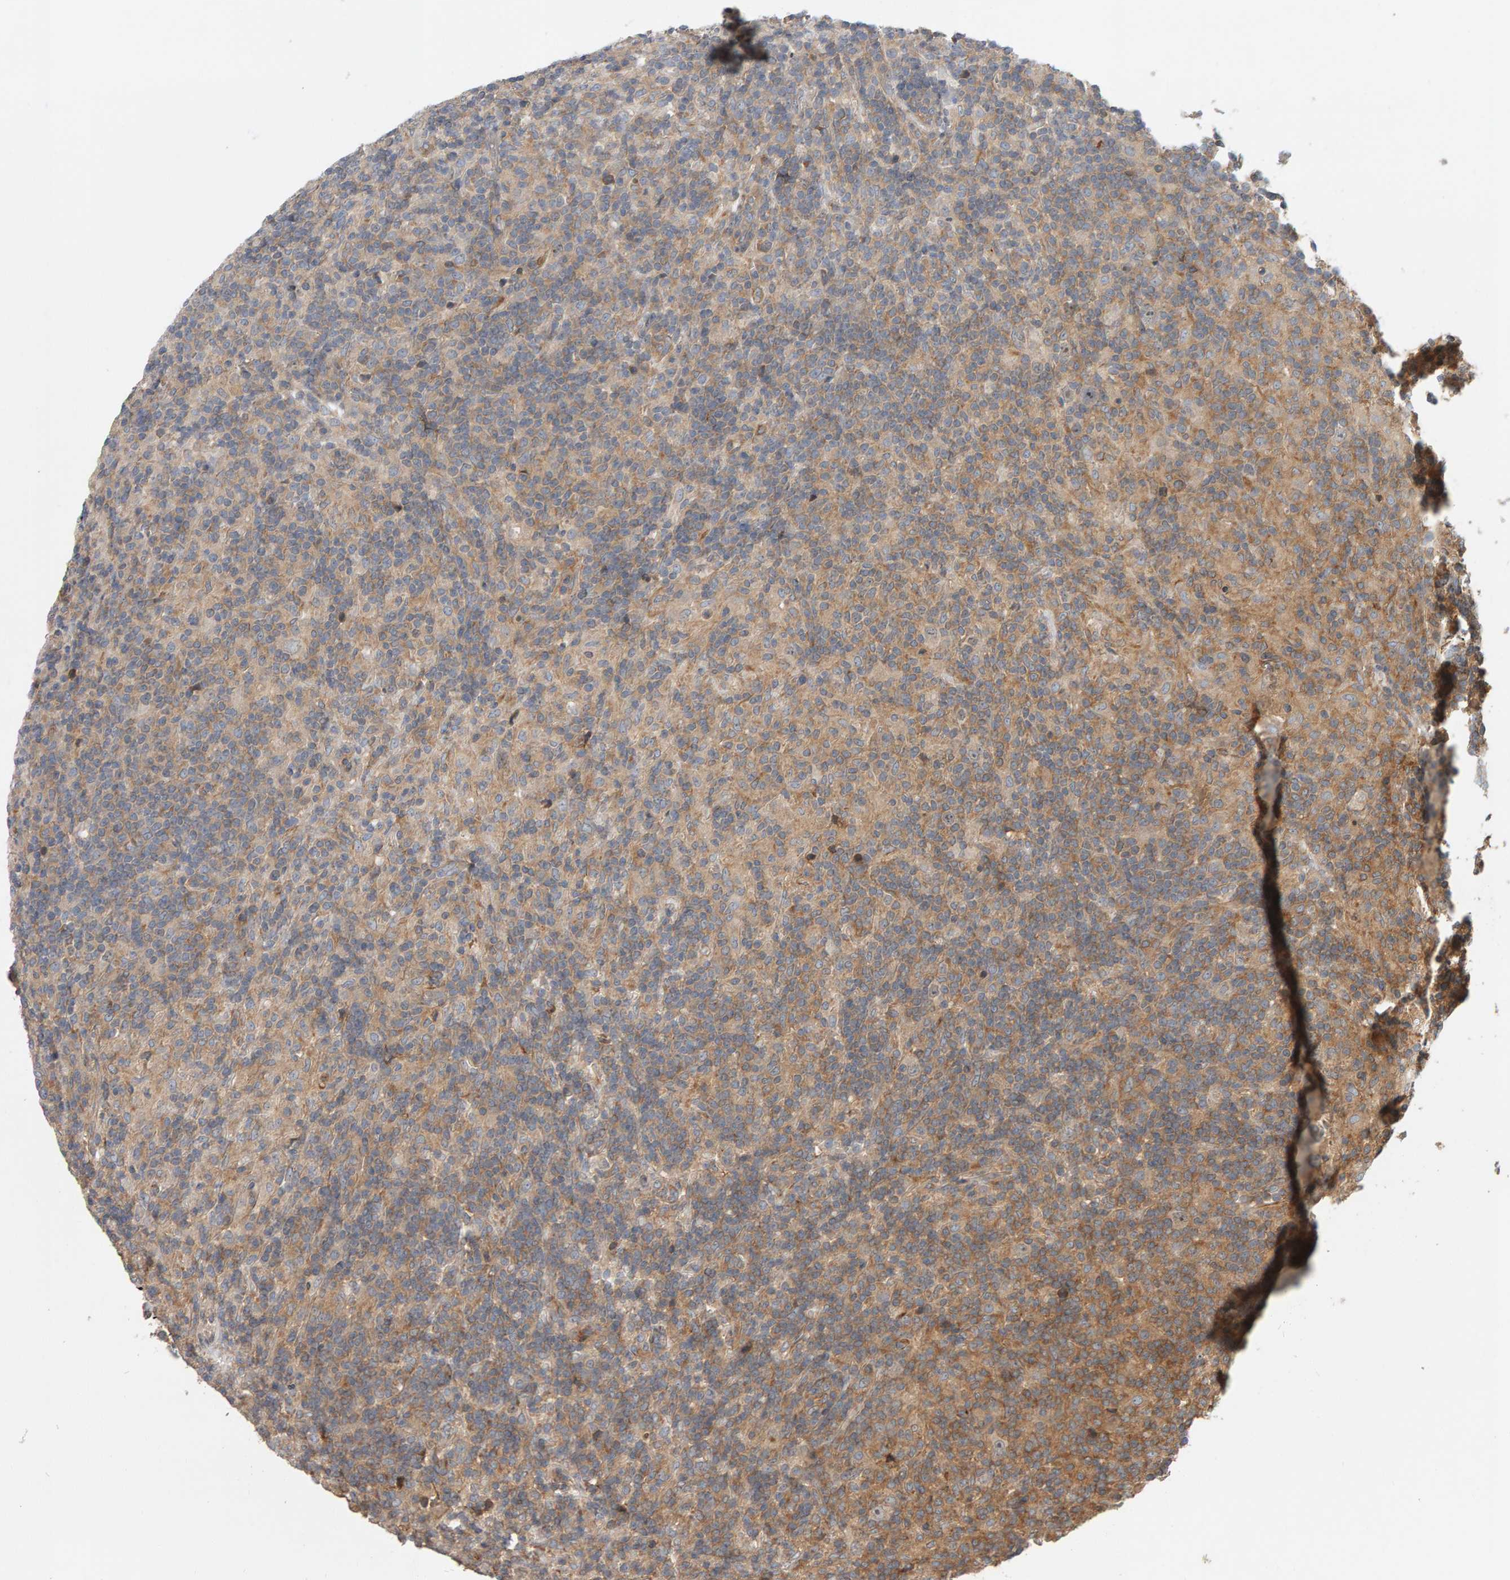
{"staining": {"intensity": "negative", "quantity": "none", "location": "none"}, "tissue": "lymphoma", "cell_type": "Tumor cells", "image_type": "cancer", "snomed": [{"axis": "morphology", "description": "Hodgkin's disease, NOS"}, {"axis": "topography", "description": "Lymph node"}], "caption": "The immunohistochemistry (IHC) image has no significant expression in tumor cells of Hodgkin's disease tissue. (IHC, brightfield microscopy, high magnification).", "gene": "C9orf72", "patient": {"sex": "male", "age": 70}}